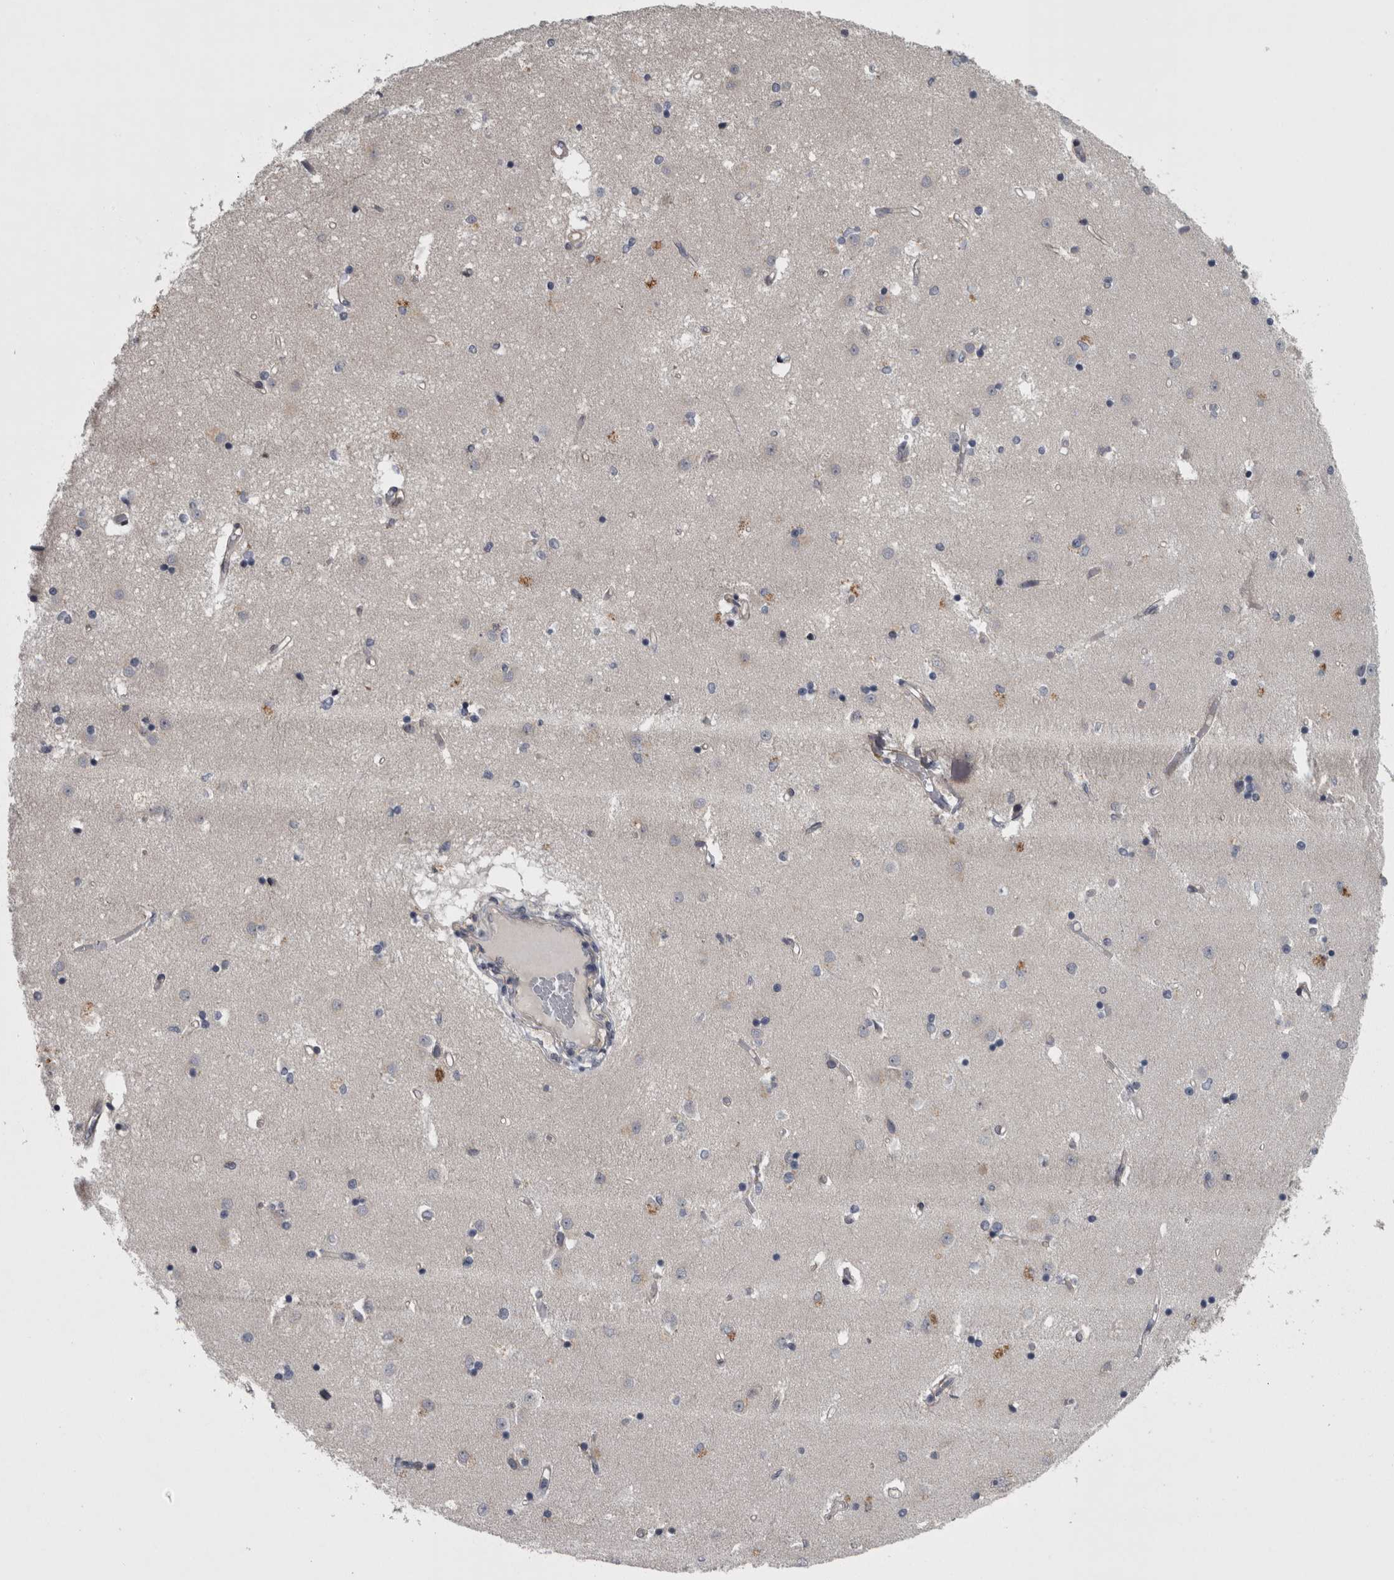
{"staining": {"intensity": "negative", "quantity": "none", "location": "none"}, "tissue": "caudate", "cell_type": "Glial cells", "image_type": "normal", "snomed": [{"axis": "morphology", "description": "Normal tissue, NOS"}, {"axis": "topography", "description": "Lateral ventricle wall"}], "caption": "A high-resolution image shows immunohistochemistry (IHC) staining of unremarkable caudate, which exhibits no significant expression in glial cells. The staining is performed using DAB (3,3'-diaminobenzidine) brown chromogen with nuclei counter-stained in using hematoxylin.", "gene": "PRKCI", "patient": {"sex": "male", "age": 45}}